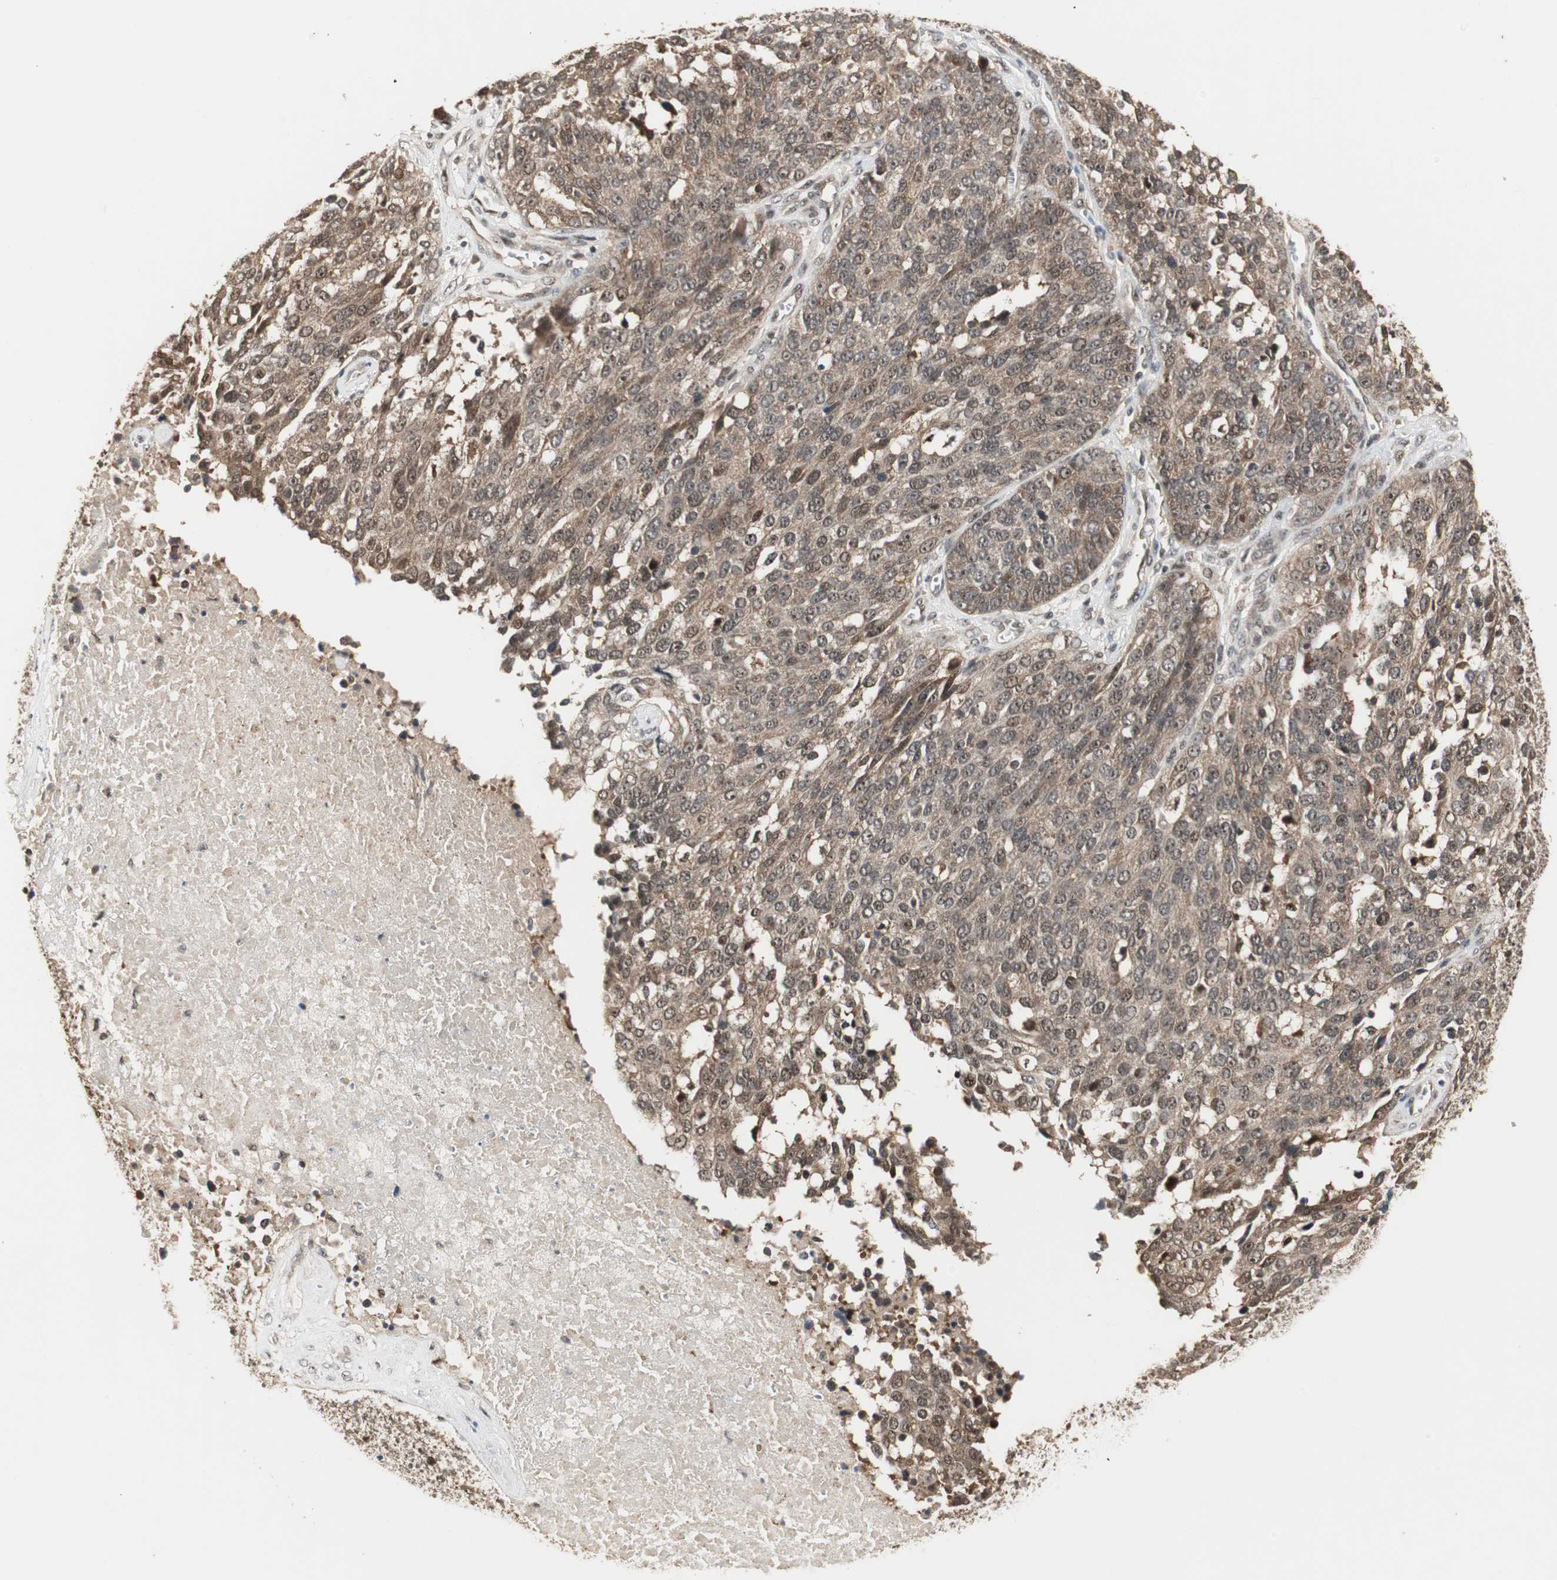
{"staining": {"intensity": "weak", "quantity": ">75%", "location": "cytoplasmic/membranous,nuclear"}, "tissue": "ovarian cancer", "cell_type": "Tumor cells", "image_type": "cancer", "snomed": [{"axis": "morphology", "description": "Cystadenocarcinoma, serous, NOS"}, {"axis": "topography", "description": "Ovary"}], "caption": "The histopathology image shows staining of ovarian cancer (serous cystadenocarcinoma), revealing weak cytoplasmic/membranous and nuclear protein staining (brown color) within tumor cells. (DAB = brown stain, brightfield microscopy at high magnification).", "gene": "CSNK2B", "patient": {"sex": "female", "age": 44}}